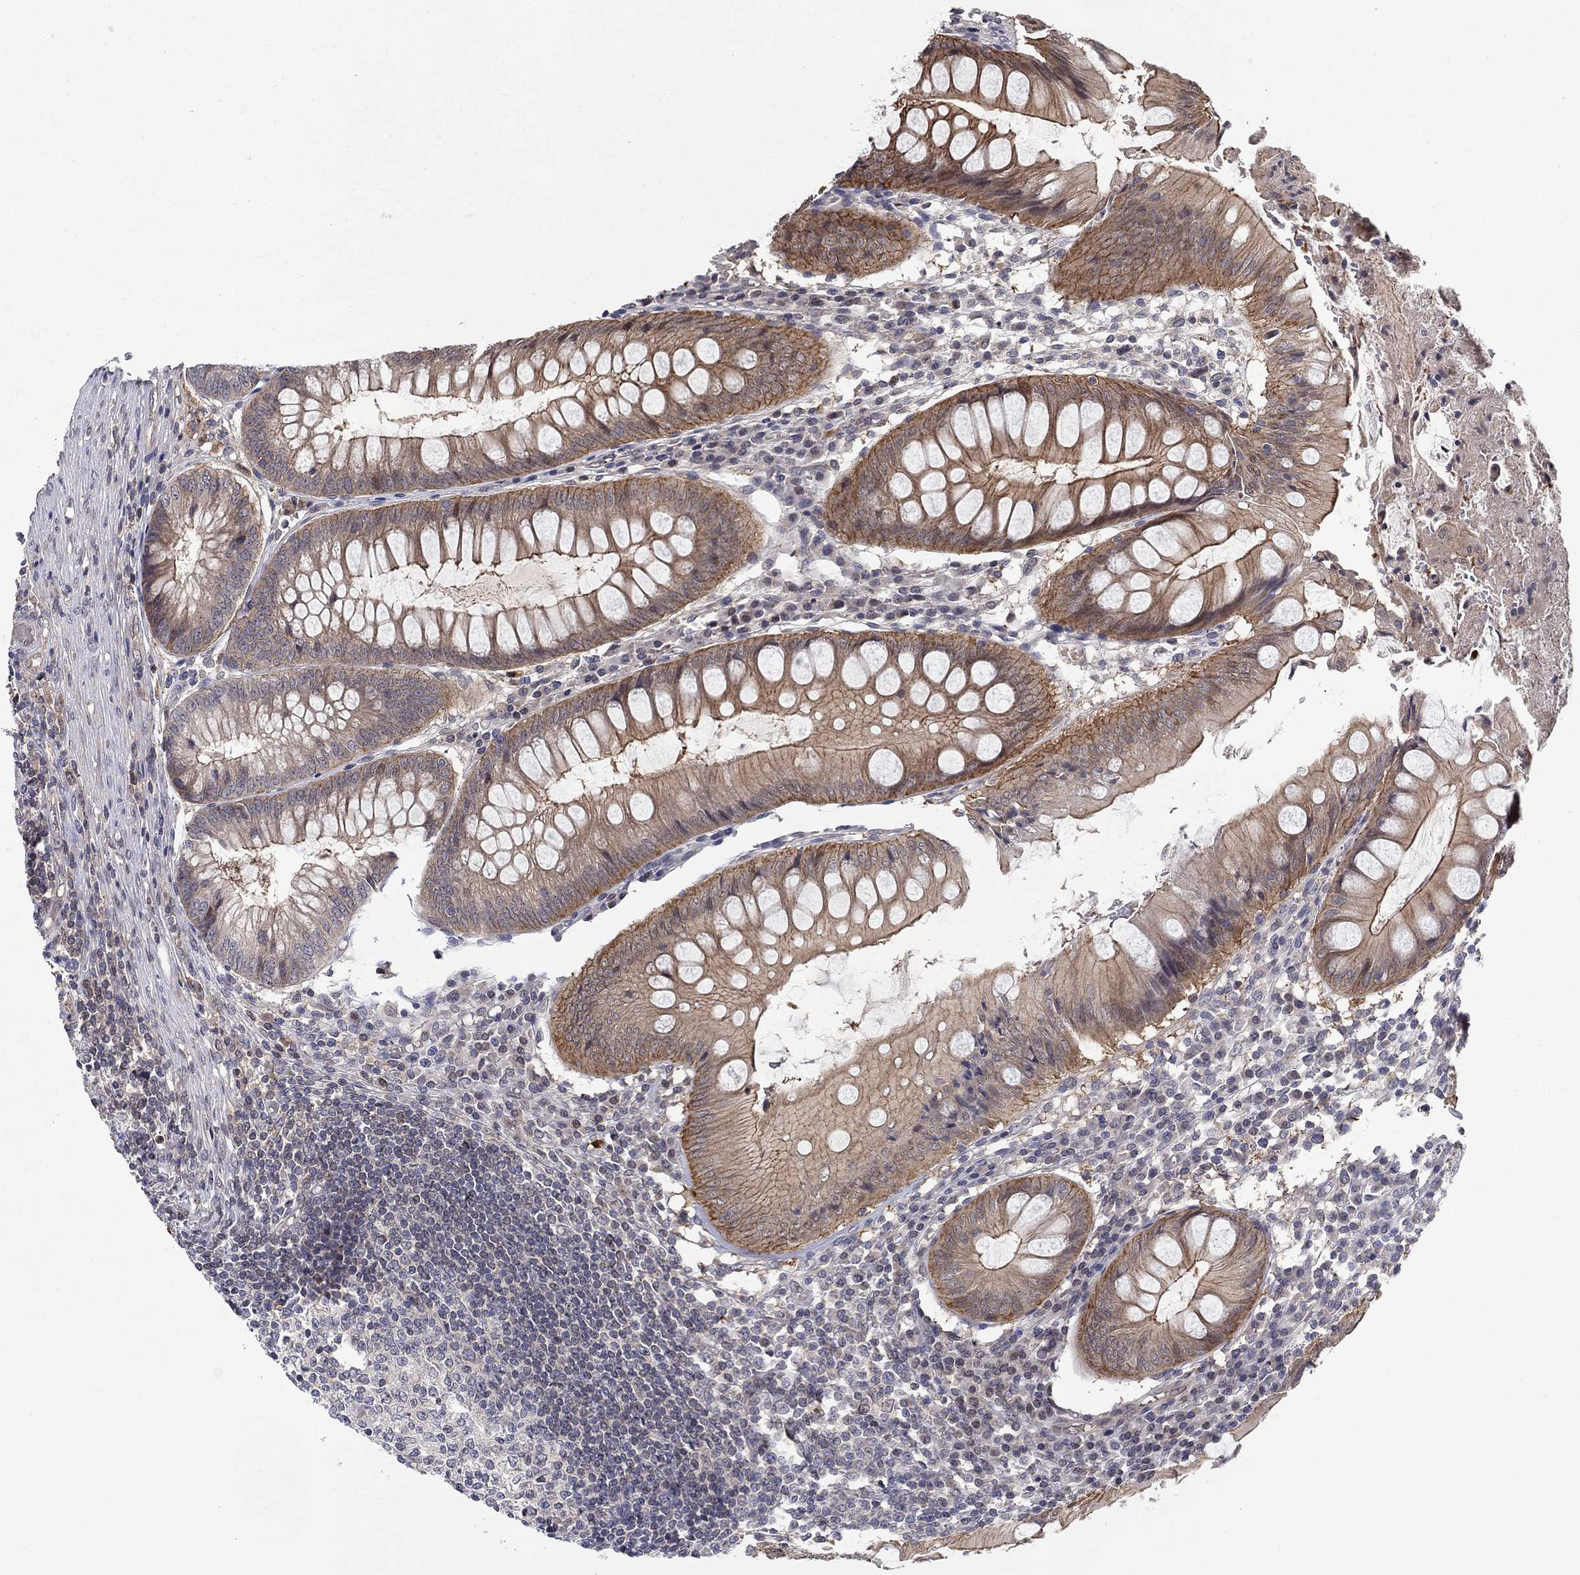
{"staining": {"intensity": "moderate", "quantity": "25%-75%", "location": "cytoplasmic/membranous"}, "tissue": "appendix", "cell_type": "Glandular cells", "image_type": "normal", "snomed": [{"axis": "morphology", "description": "Normal tissue, NOS"}, {"axis": "morphology", "description": "Inflammation, NOS"}, {"axis": "topography", "description": "Appendix"}], "caption": "Protein expression analysis of unremarkable appendix shows moderate cytoplasmic/membranous staining in approximately 25%-75% of glandular cells.", "gene": "CETN3", "patient": {"sex": "male", "age": 16}}